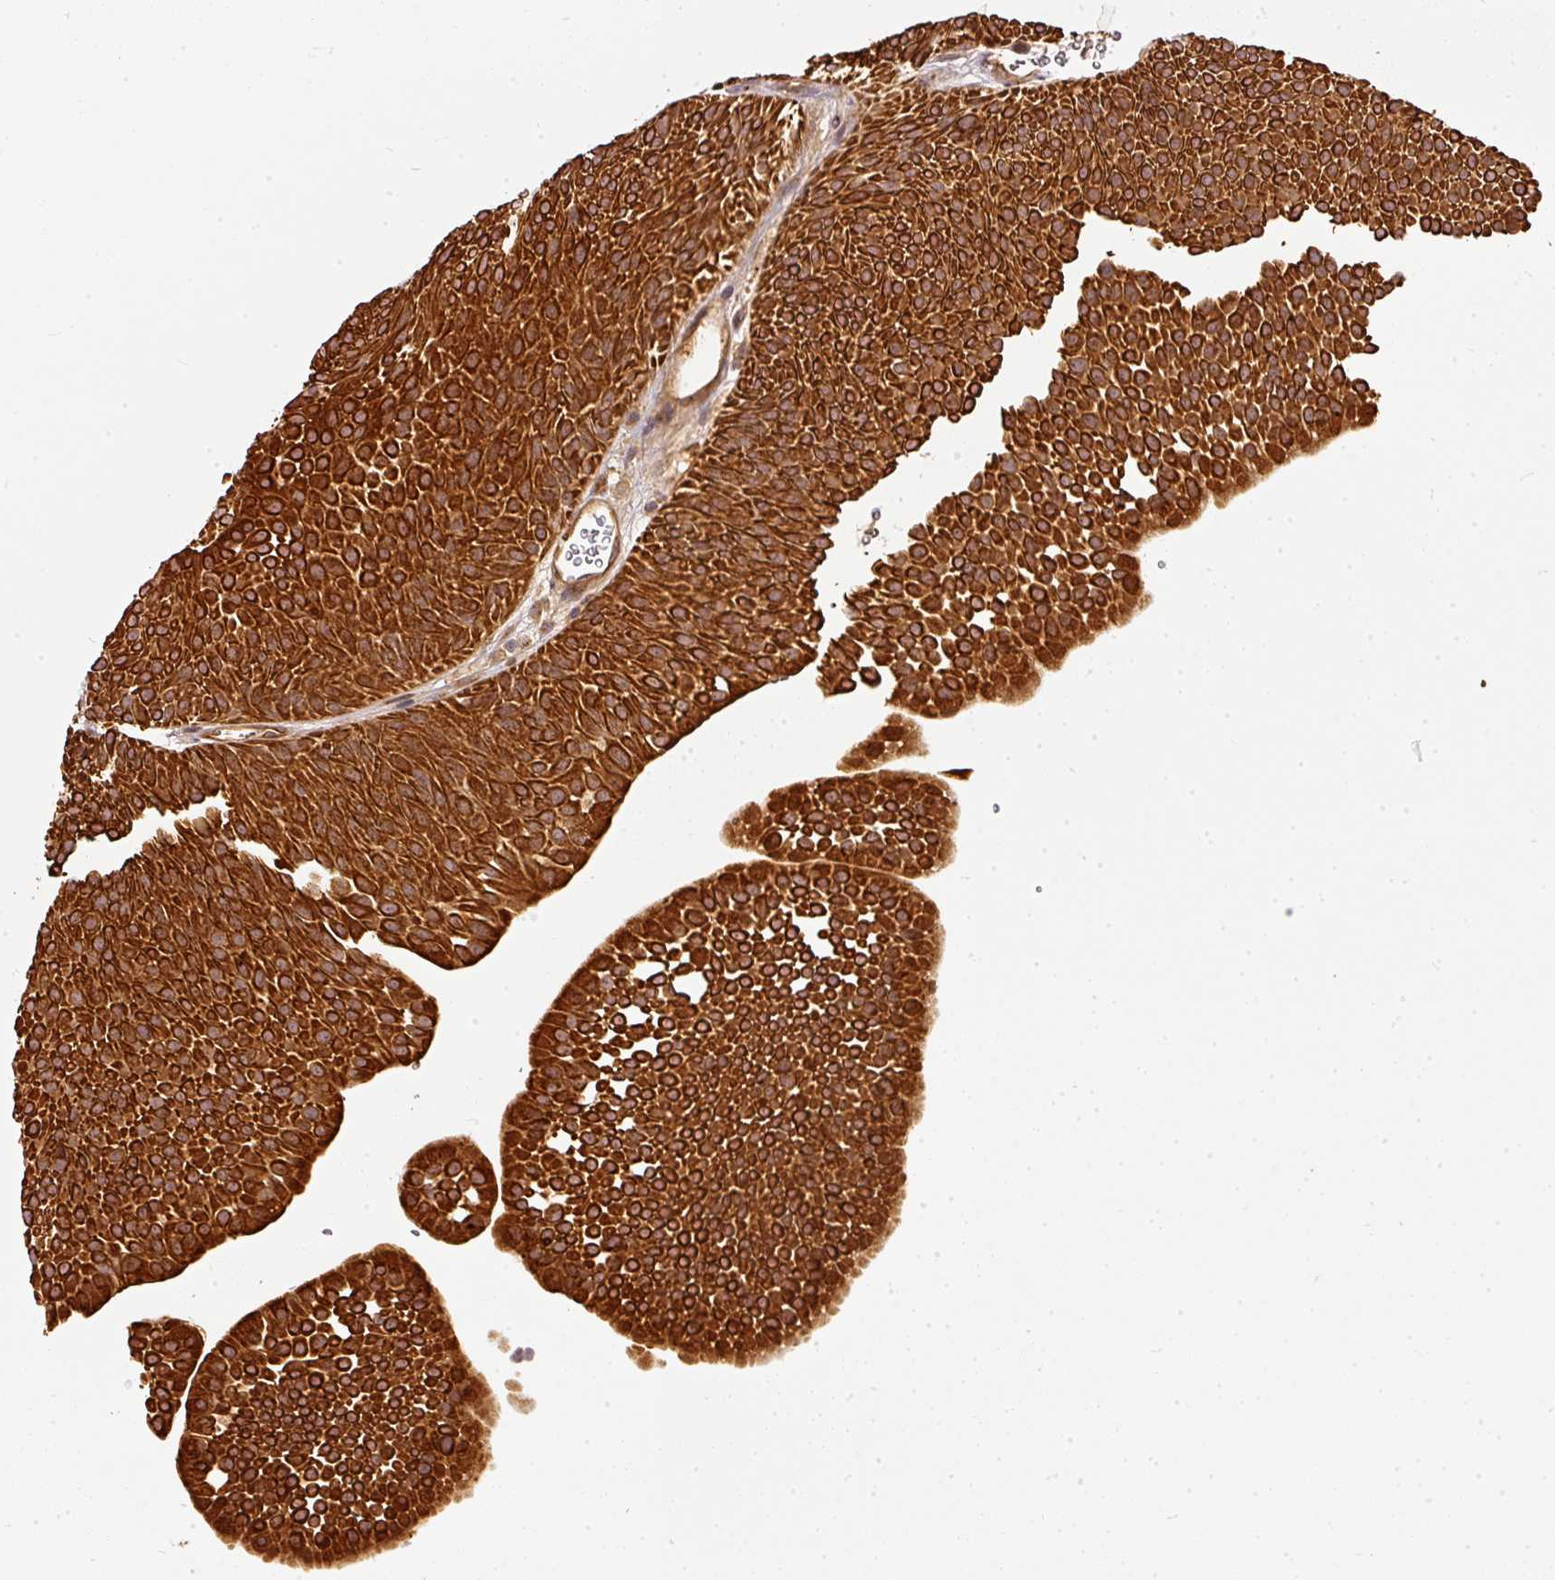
{"staining": {"intensity": "strong", "quantity": ">75%", "location": "cytoplasmic/membranous"}, "tissue": "urothelial cancer", "cell_type": "Tumor cells", "image_type": "cancer", "snomed": [{"axis": "morphology", "description": "Urothelial carcinoma, NOS"}, {"axis": "topography", "description": "Urinary bladder"}], "caption": "Tumor cells show high levels of strong cytoplasmic/membranous positivity in approximately >75% of cells in urothelial cancer.", "gene": "MIF4GD", "patient": {"sex": "male", "age": 67}}